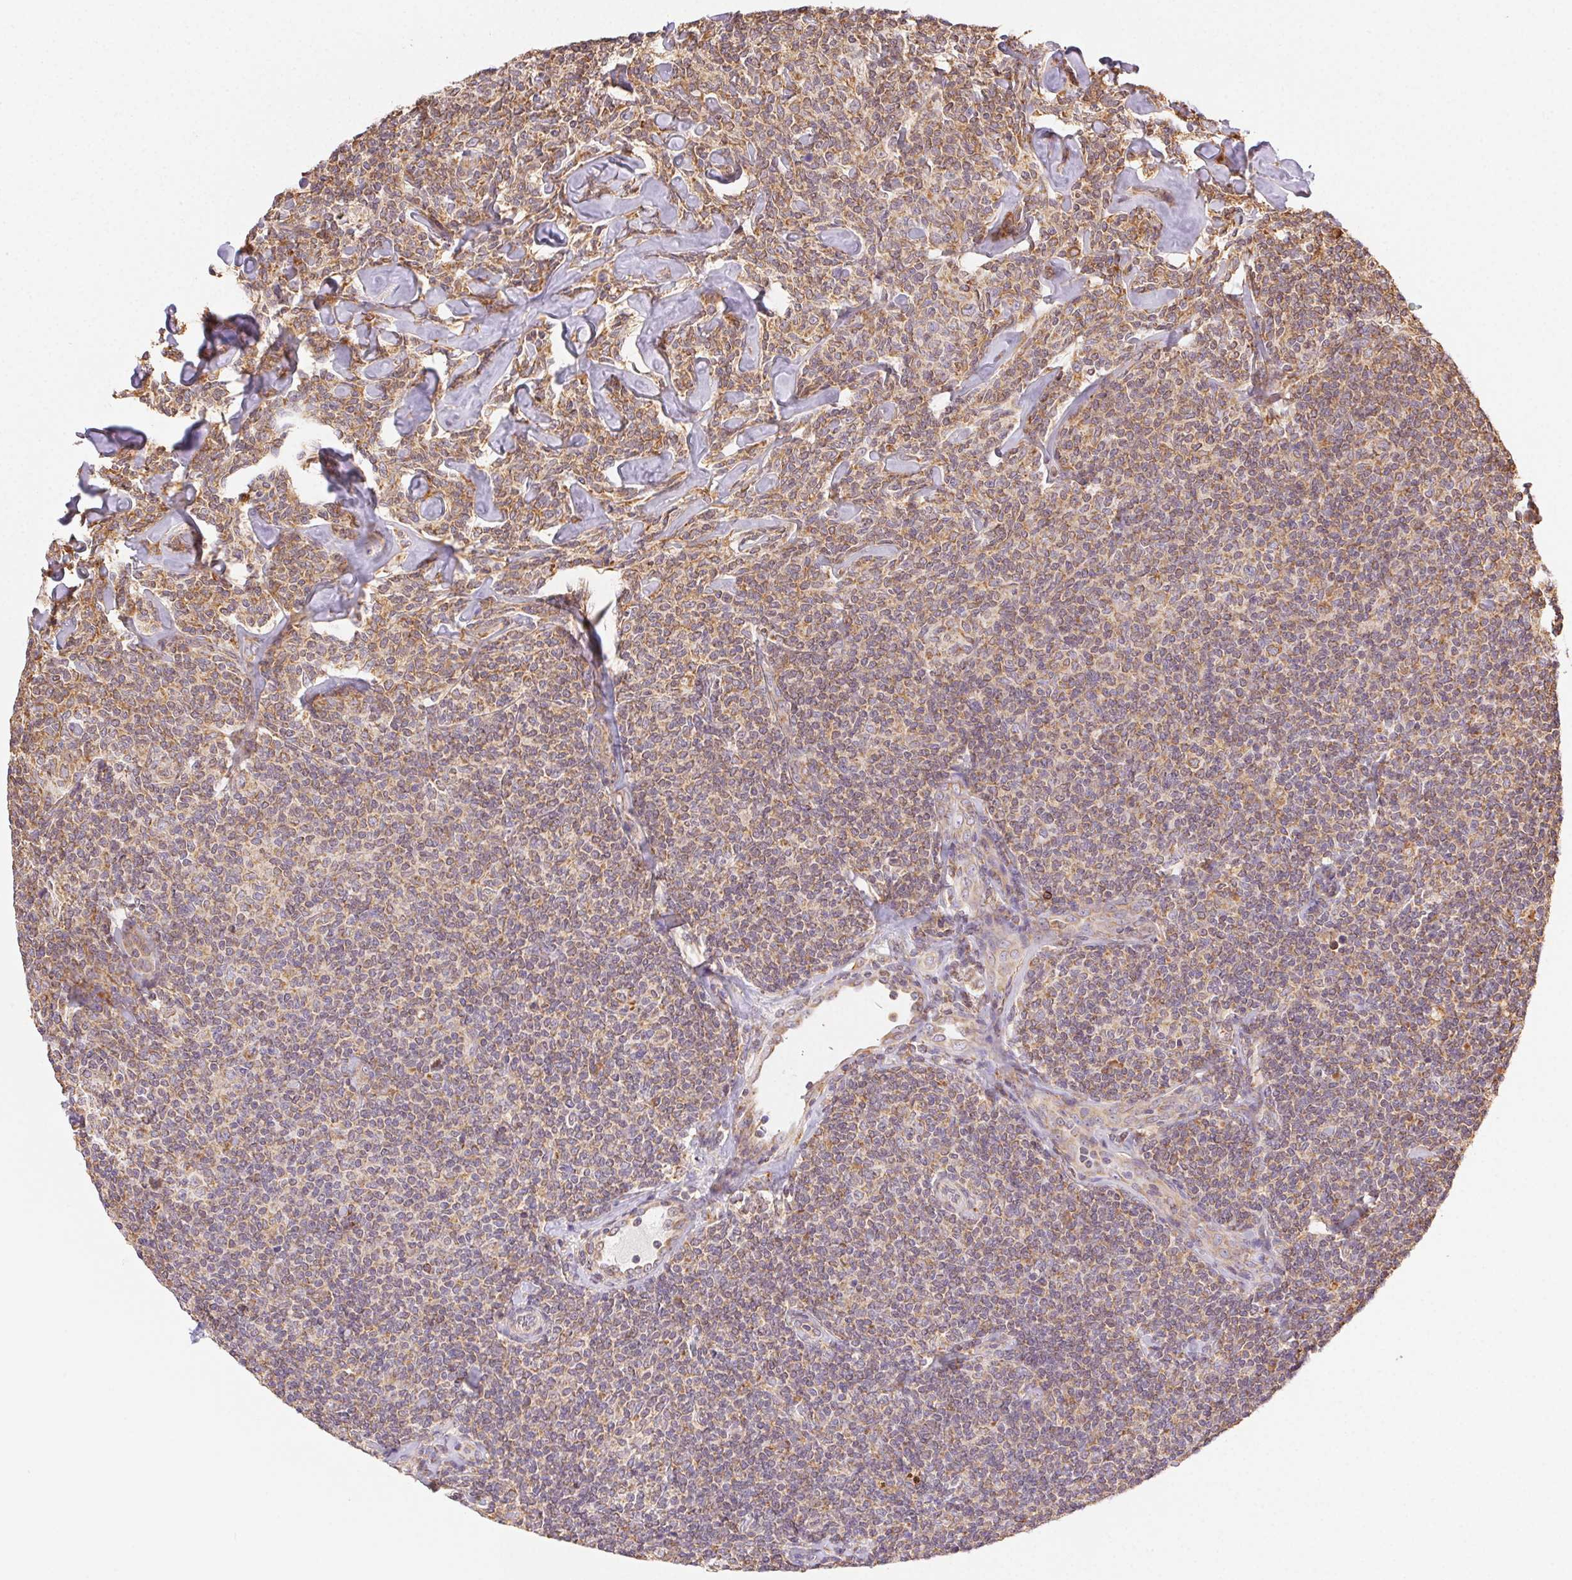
{"staining": {"intensity": "weak", "quantity": ">75%", "location": "cytoplasmic/membranous"}, "tissue": "lymphoma", "cell_type": "Tumor cells", "image_type": "cancer", "snomed": [{"axis": "morphology", "description": "Malignant lymphoma, non-Hodgkin's type, Low grade"}, {"axis": "topography", "description": "Lymph node"}], "caption": "Lymphoma stained with a protein marker displays weak staining in tumor cells.", "gene": "ENTREP1", "patient": {"sex": "female", "age": 56}}